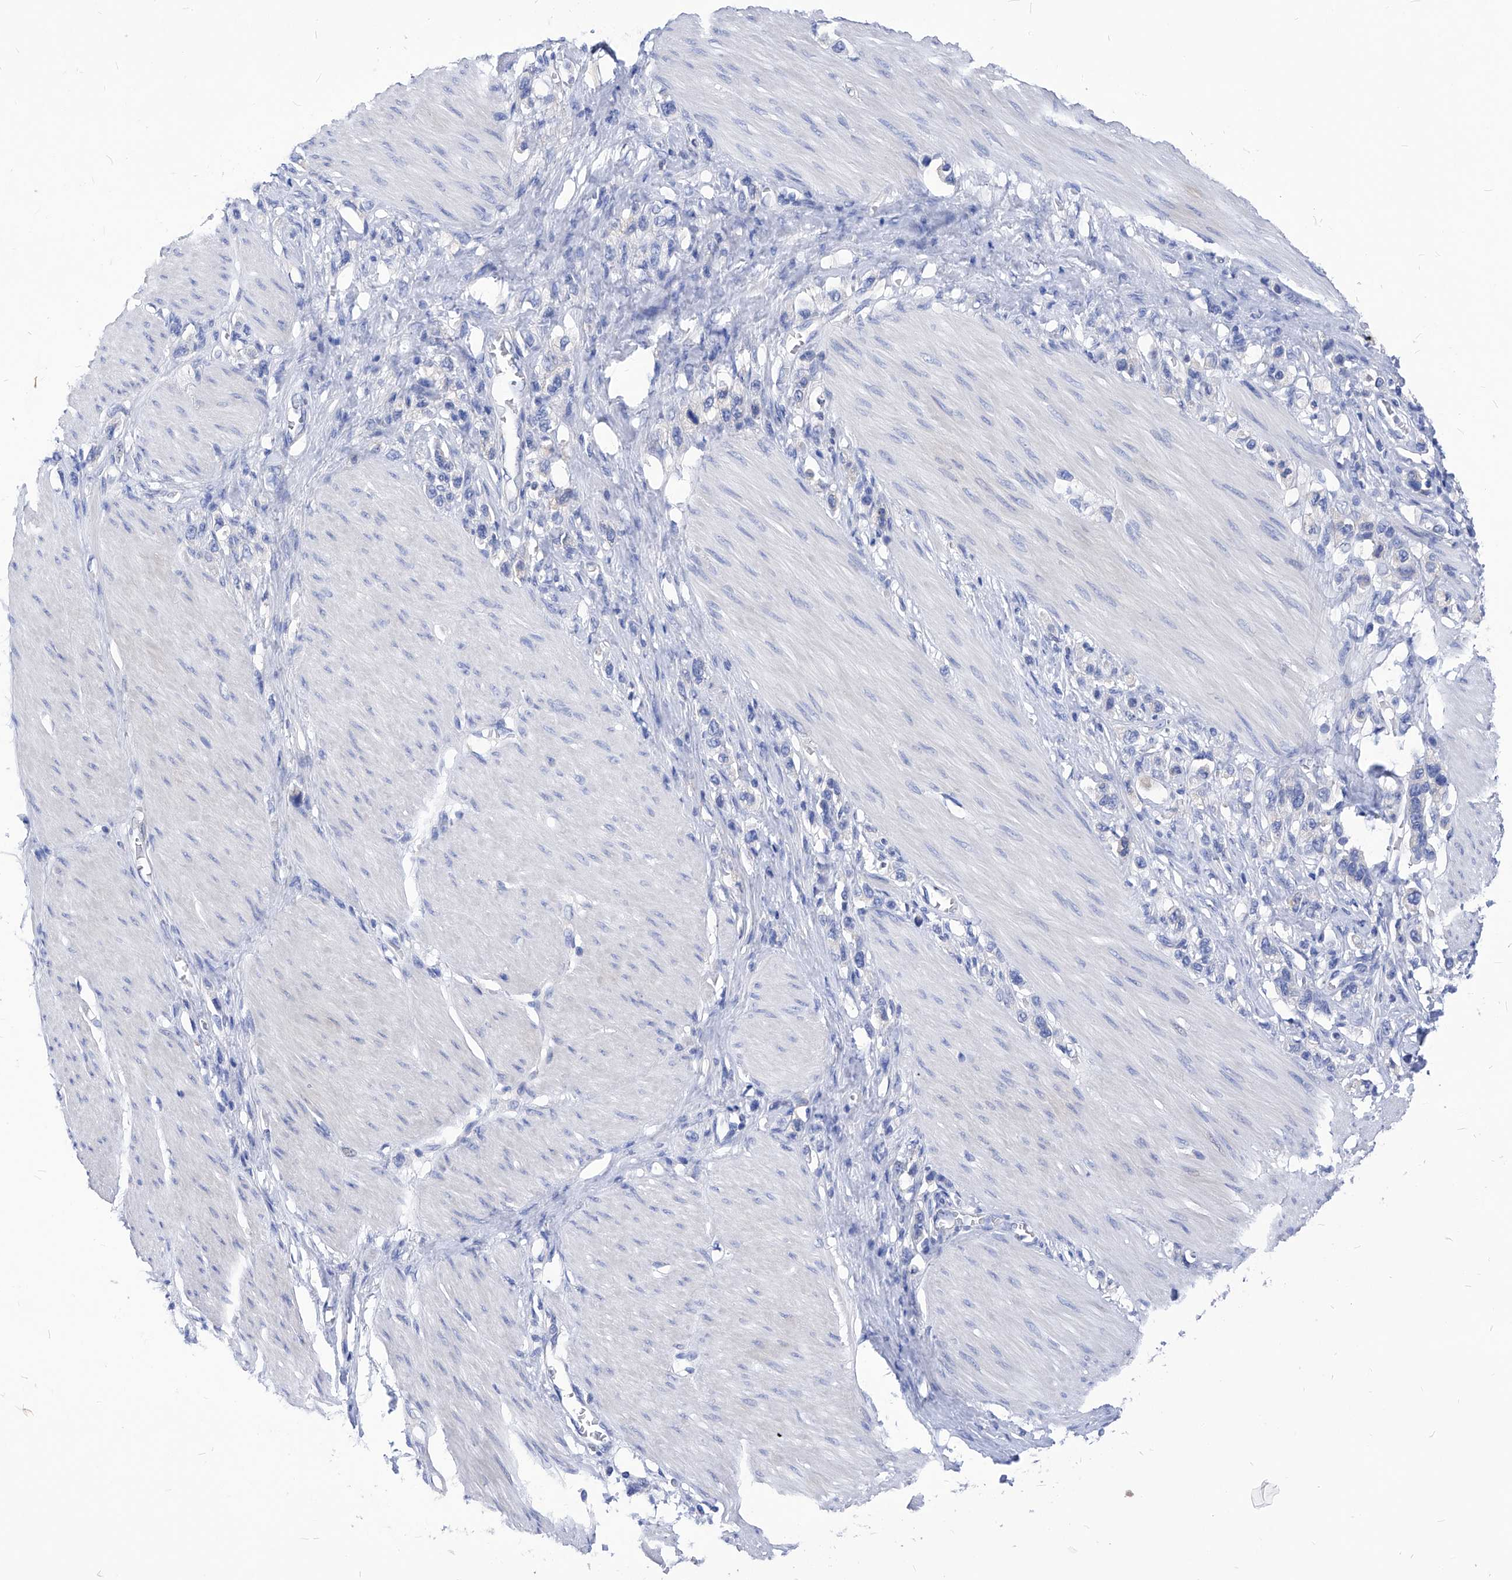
{"staining": {"intensity": "negative", "quantity": "none", "location": "none"}, "tissue": "stomach cancer", "cell_type": "Tumor cells", "image_type": "cancer", "snomed": [{"axis": "morphology", "description": "Adenocarcinoma, NOS"}, {"axis": "topography", "description": "Stomach"}], "caption": "This is an immunohistochemistry (IHC) histopathology image of stomach cancer (adenocarcinoma). There is no positivity in tumor cells.", "gene": "XPNPEP1", "patient": {"sex": "female", "age": 65}}